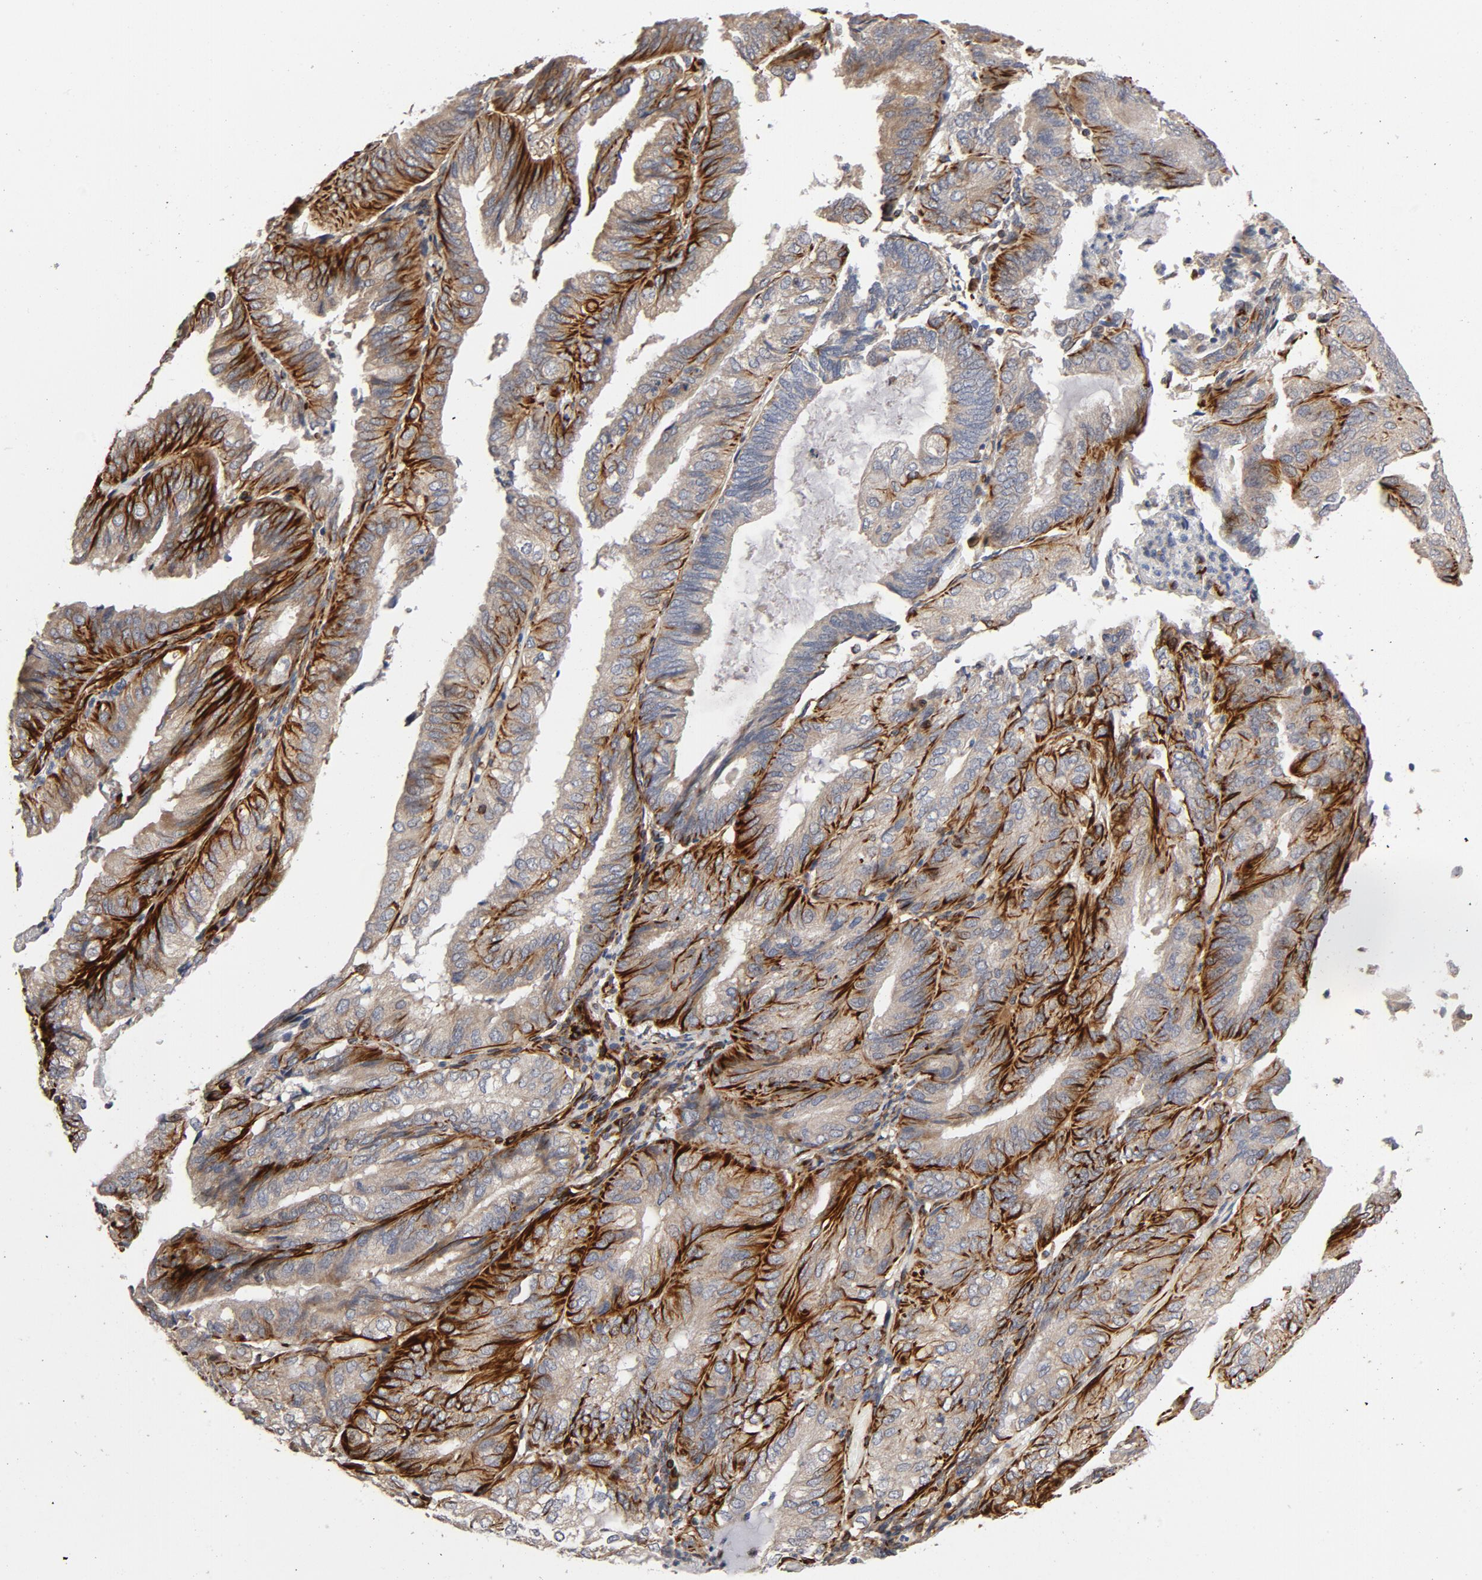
{"staining": {"intensity": "strong", "quantity": ">75%", "location": "cytoplasmic/membranous"}, "tissue": "endometrial cancer", "cell_type": "Tumor cells", "image_type": "cancer", "snomed": [{"axis": "morphology", "description": "Adenocarcinoma, NOS"}, {"axis": "topography", "description": "Endometrium"}], "caption": "IHC (DAB (3,3'-diaminobenzidine)) staining of human adenocarcinoma (endometrial) shows strong cytoplasmic/membranous protein positivity in approximately >75% of tumor cells.", "gene": "FAM118A", "patient": {"sex": "female", "age": 59}}